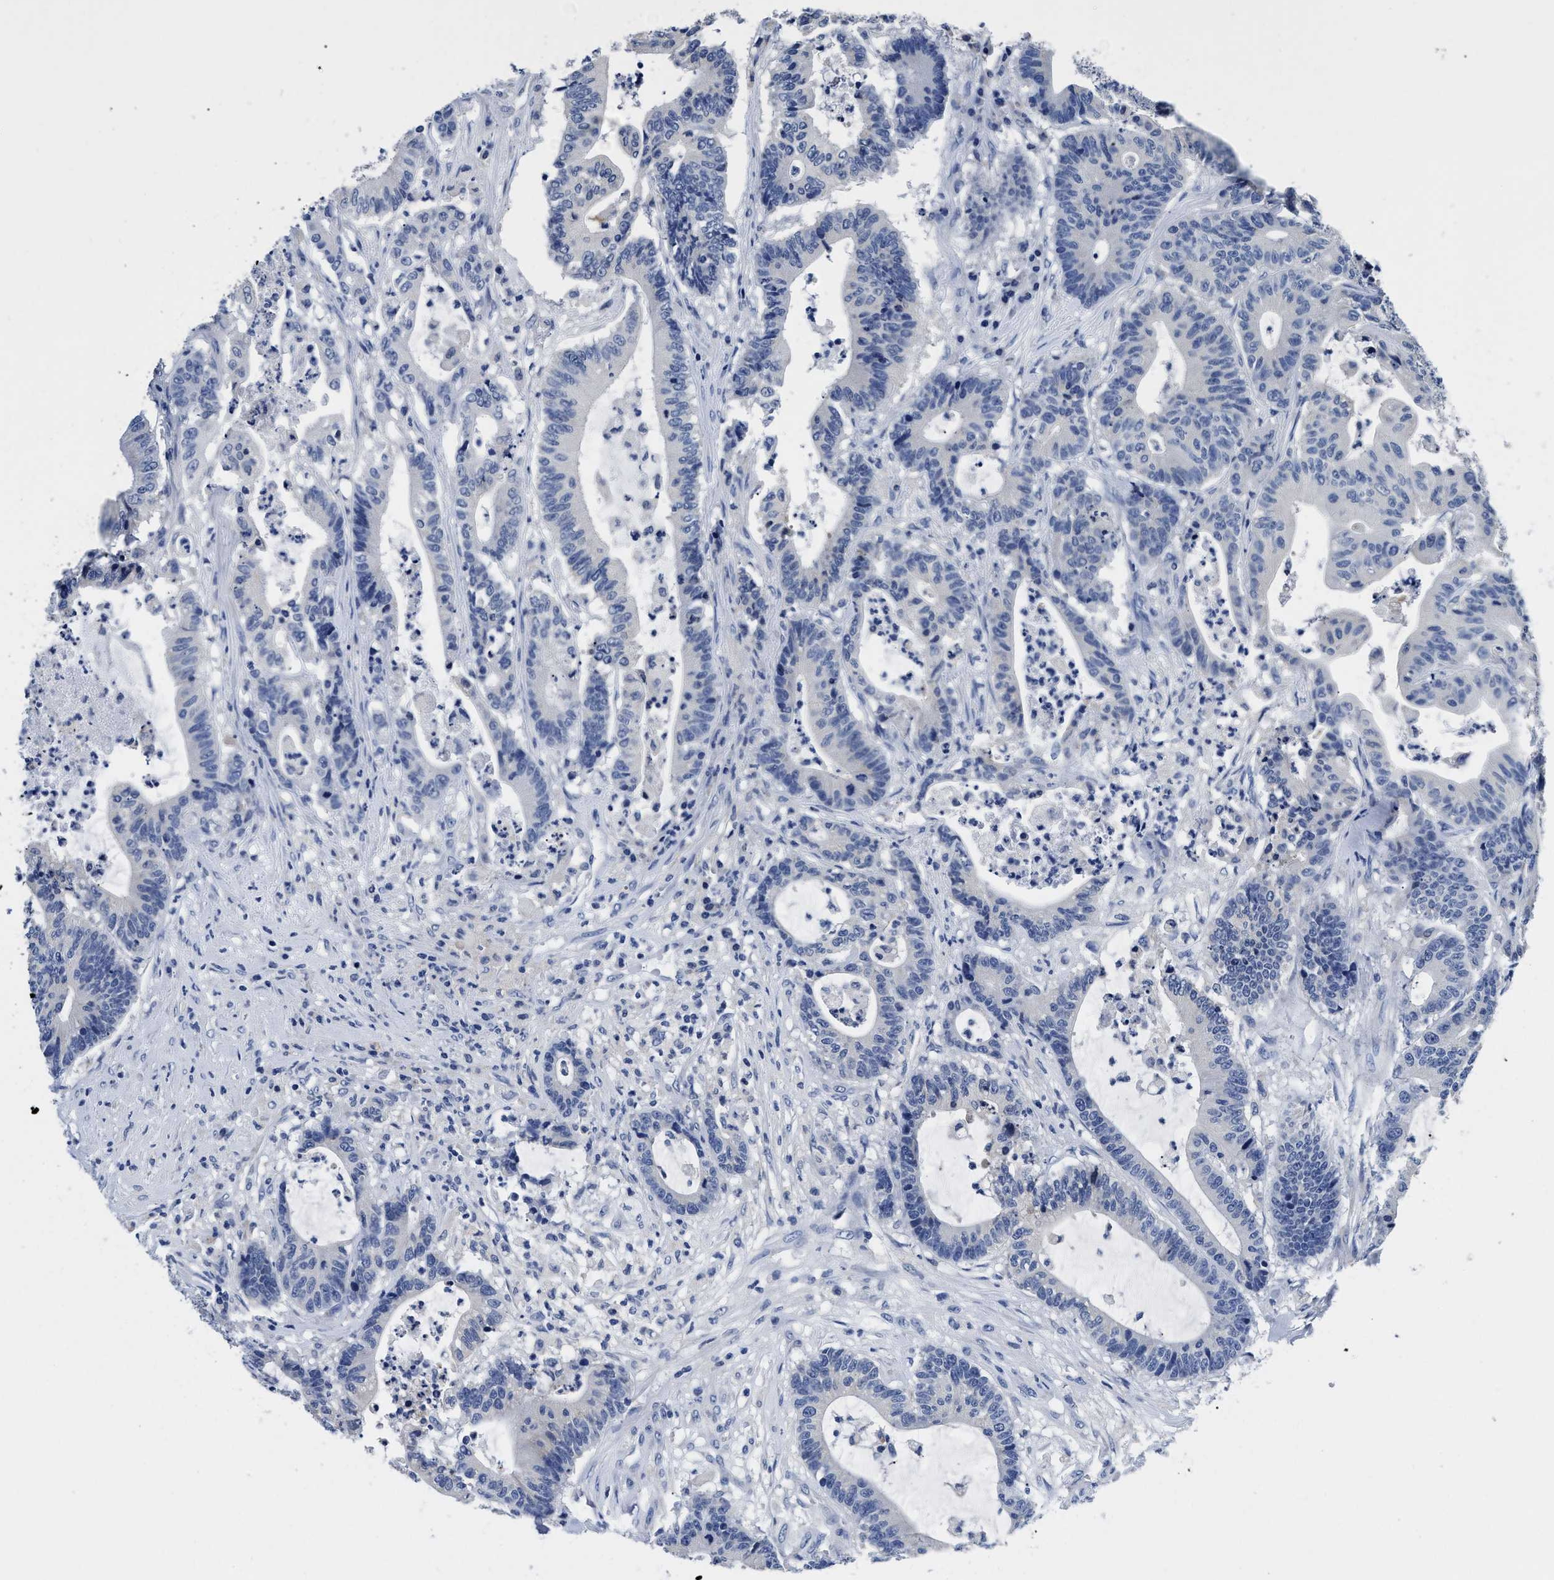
{"staining": {"intensity": "negative", "quantity": "none", "location": "none"}, "tissue": "colorectal cancer", "cell_type": "Tumor cells", "image_type": "cancer", "snomed": [{"axis": "morphology", "description": "Adenocarcinoma, NOS"}, {"axis": "topography", "description": "Colon"}], "caption": "Immunohistochemical staining of colorectal cancer (adenocarcinoma) exhibits no significant expression in tumor cells.", "gene": "SLC35F1", "patient": {"sex": "female", "age": 84}}